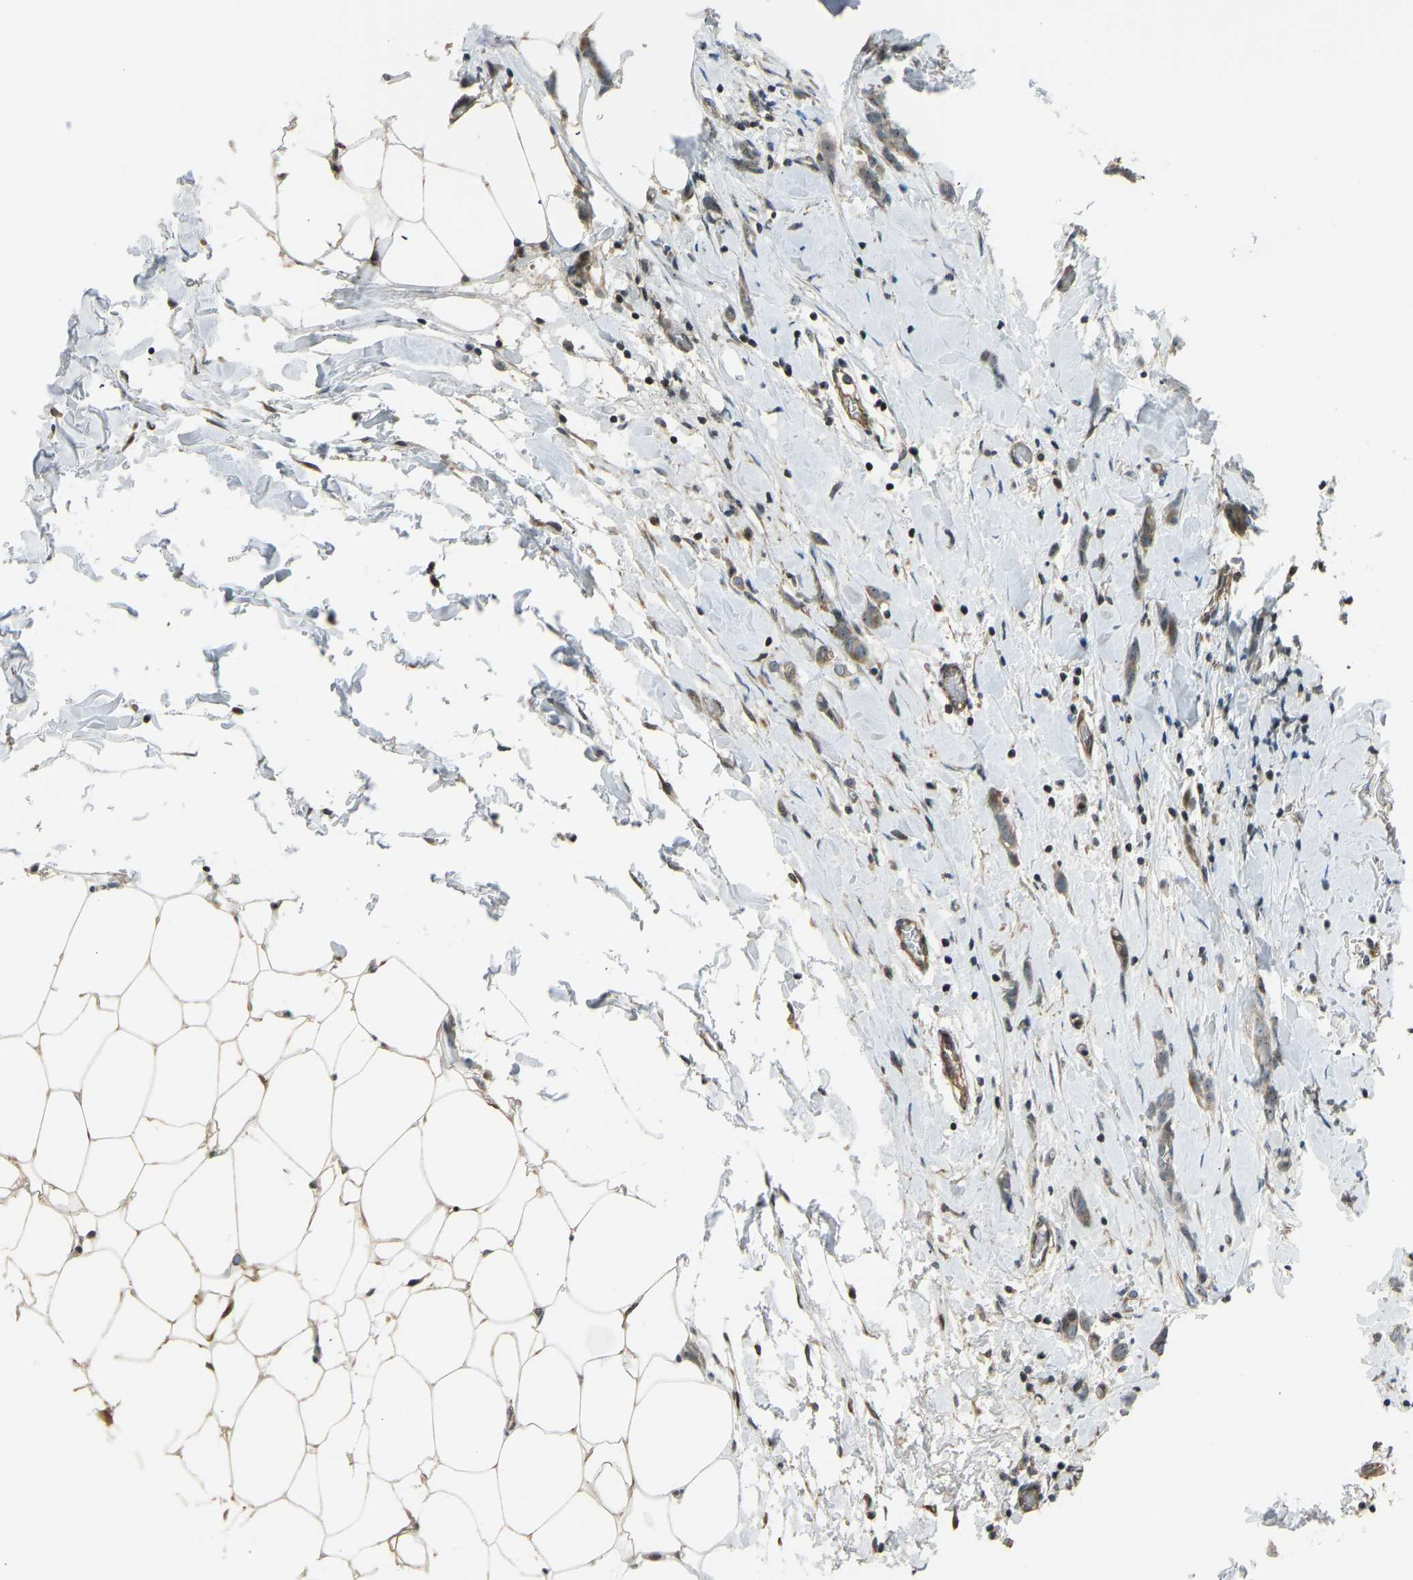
{"staining": {"intensity": "moderate", "quantity": ">75%", "location": "cytoplasmic/membranous"}, "tissue": "breast cancer", "cell_type": "Tumor cells", "image_type": "cancer", "snomed": [{"axis": "morphology", "description": "Lobular carcinoma, in situ"}, {"axis": "morphology", "description": "Lobular carcinoma"}, {"axis": "topography", "description": "Breast"}], "caption": "IHC histopathology image of human breast cancer (lobular carcinoma in situ) stained for a protein (brown), which demonstrates medium levels of moderate cytoplasmic/membranous staining in approximately >75% of tumor cells.", "gene": "SVOPL", "patient": {"sex": "female", "age": 41}}